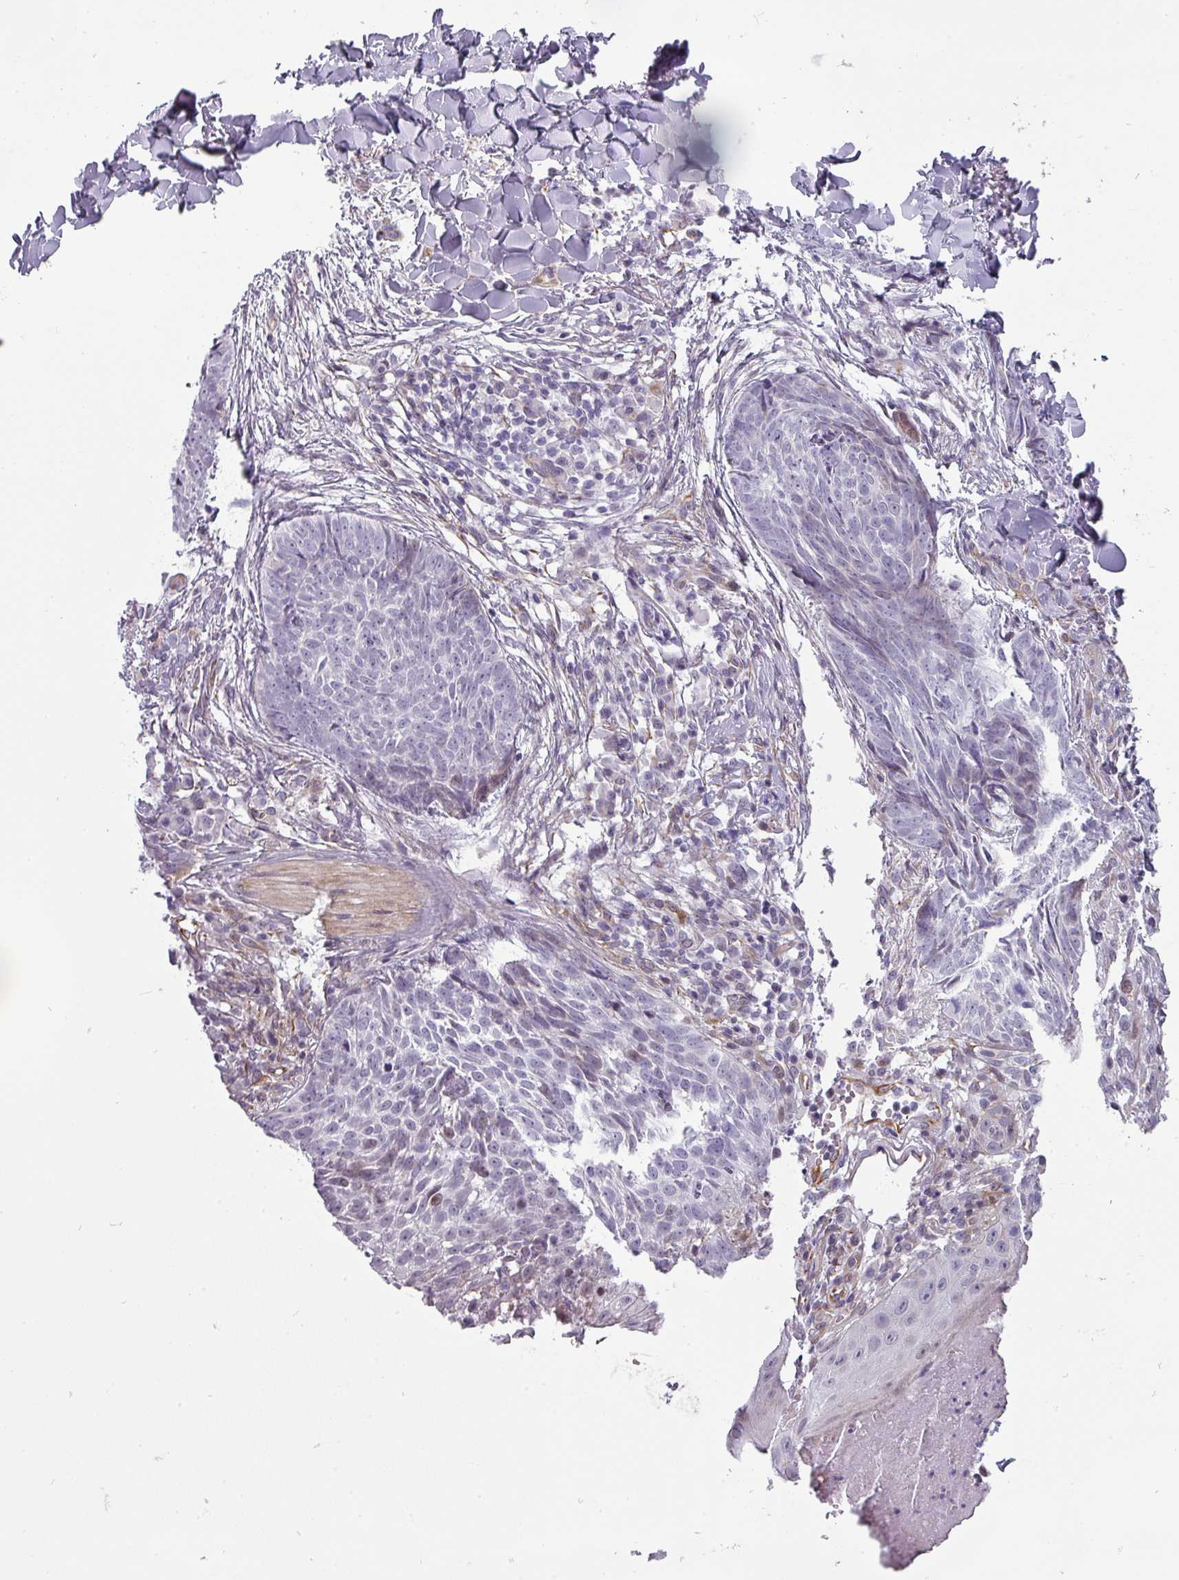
{"staining": {"intensity": "negative", "quantity": "none", "location": "none"}, "tissue": "skin cancer", "cell_type": "Tumor cells", "image_type": "cancer", "snomed": [{"axis": "morphology", "description": "Basal cell carcinoma"}, {"axis": "topography", "description": "Skin"}], "caption": "Basal cell carcinoma (skin) stained for a protein using immunohistochemistry (IHC) shows no positivity tumor cells.", "gene": "CHRDL1", "patient": {"sex": "female", "age": 61}}